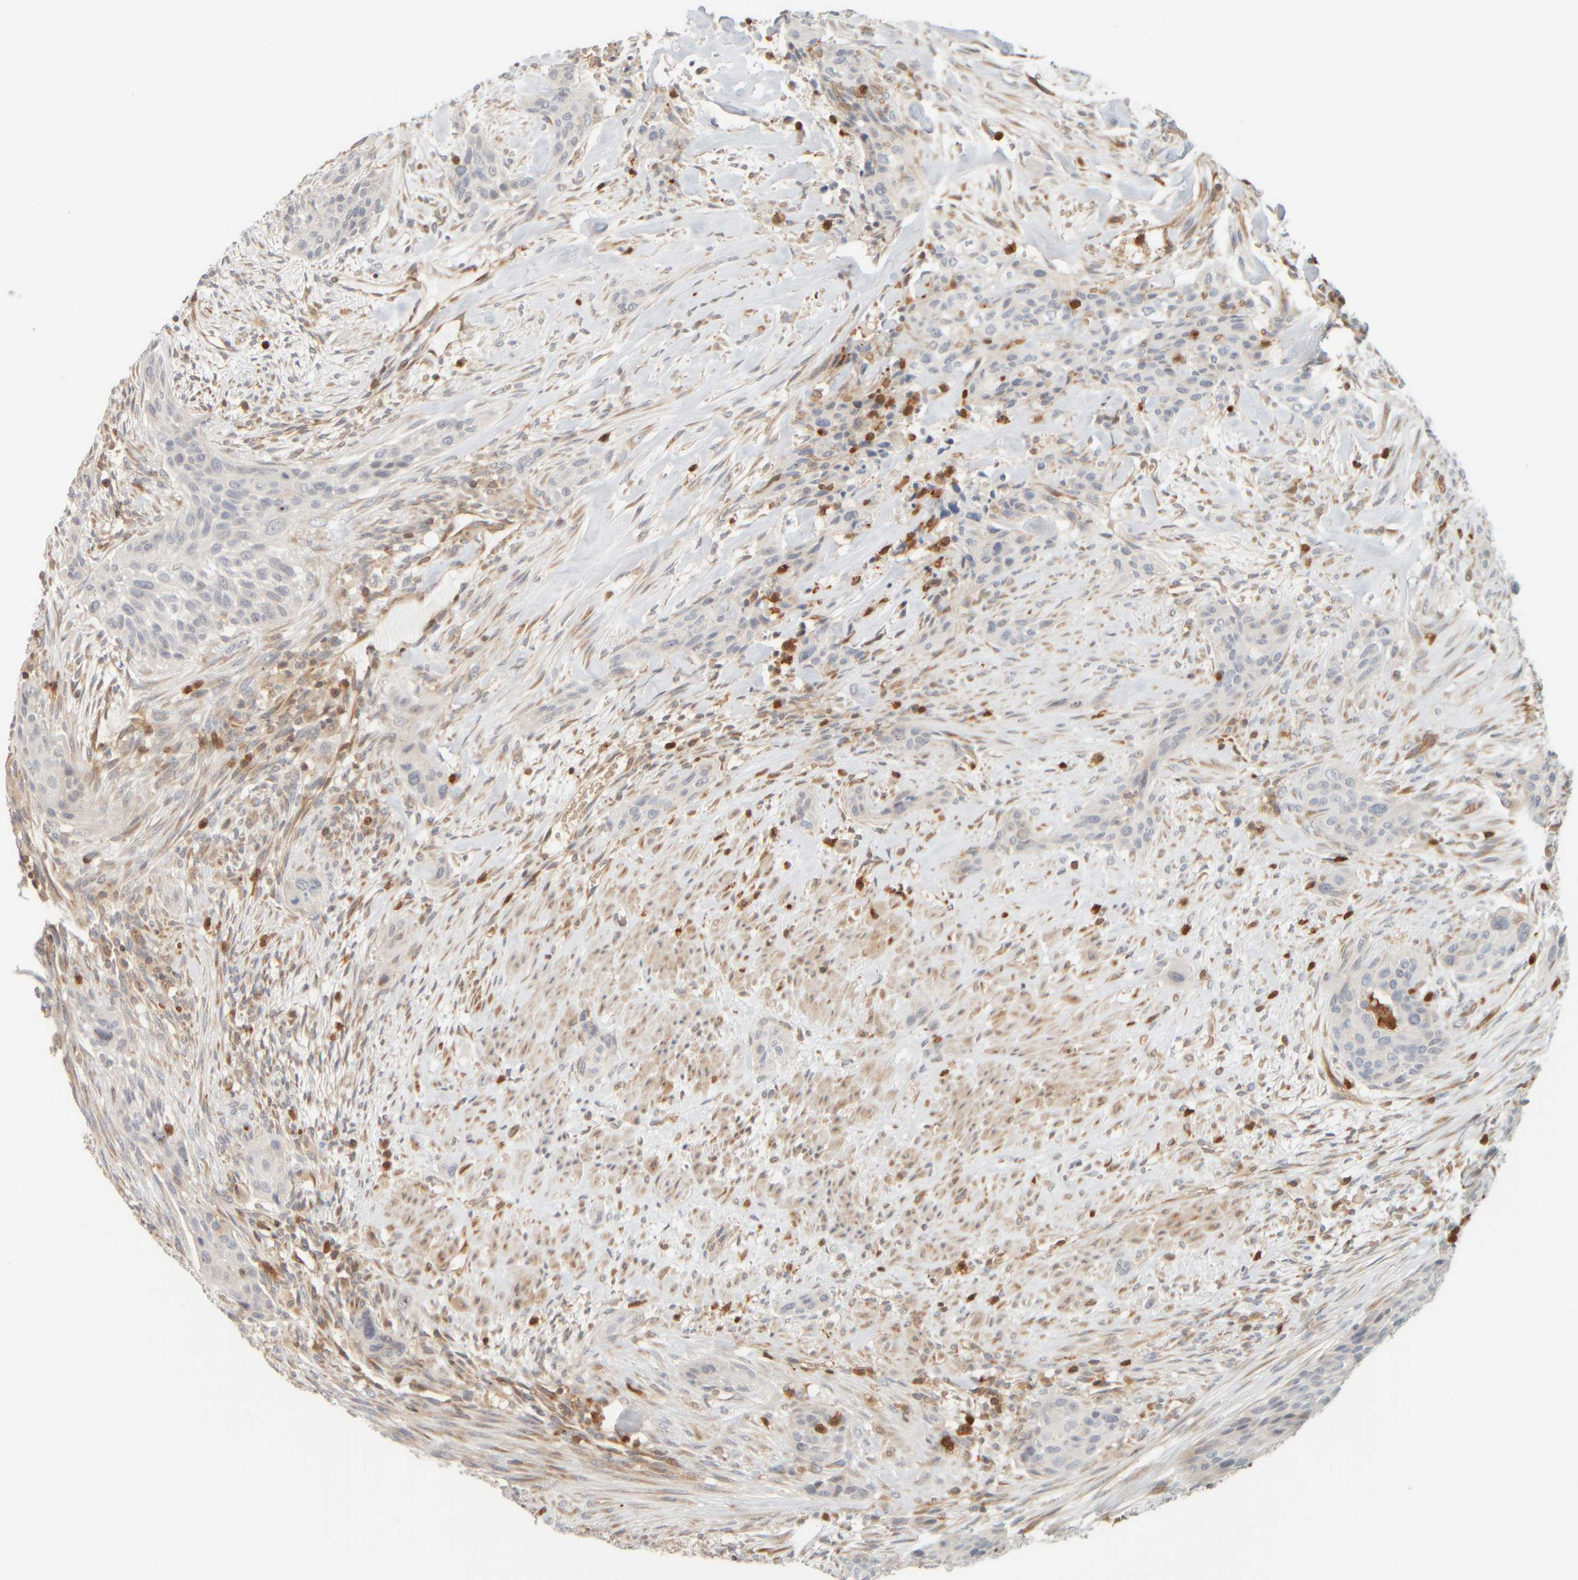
{"staining": {"intensity": "negative", "quantity": "none", "location": "none"}, "tissue": "urothelial cancer", "cell_type": "Tumor cells", "image_type": "cancer", "snomed": [{"axis": "morphology", "description": "Urothelial carcinoma, High grade"}, {"axis": "topography", "description": "Urinary bladder"}], "caption": "The image shows no significant expression in tumor cells of urothelial carcinoma (high-grade).", "gene": "PTGES3L-AARSD1", "patient": {"sex": "male", "age": 35}}